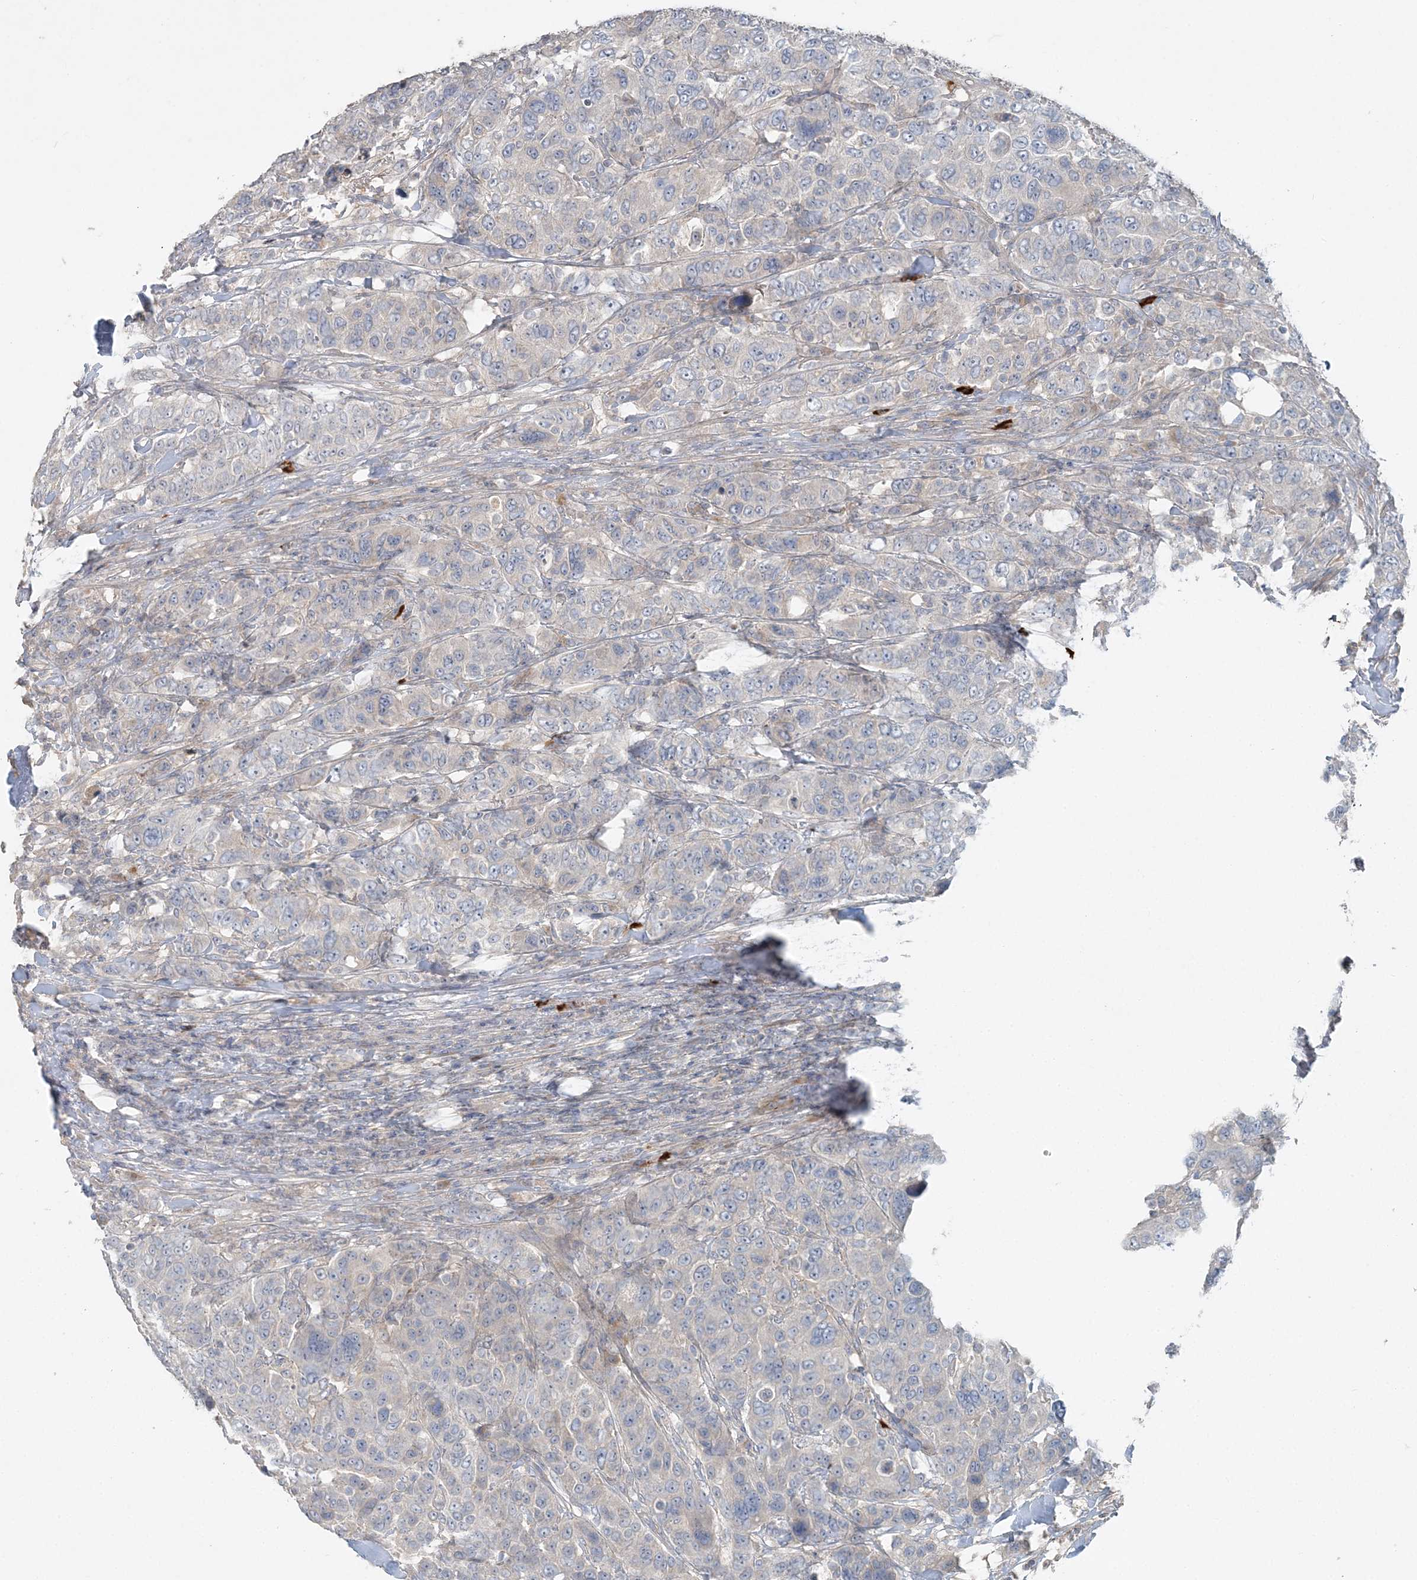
{"staining": {"intensity": "negative", "quantity": "none", "location": "none"}, "tissue": "breast cancer", "cell_type": "Tumor cells", "image_type": "cancer", "snomed": [{"axis": "morphology", "description": "Duct carcinoma"}, {"axis": "topography", "description": "Breast"}], "caption": "Breast cancer was stained to show a protein in brown. There is no significant expression in tumor cells.", "gene": "SLC4A10", "patient": {"sex": "female", "age": 37}}